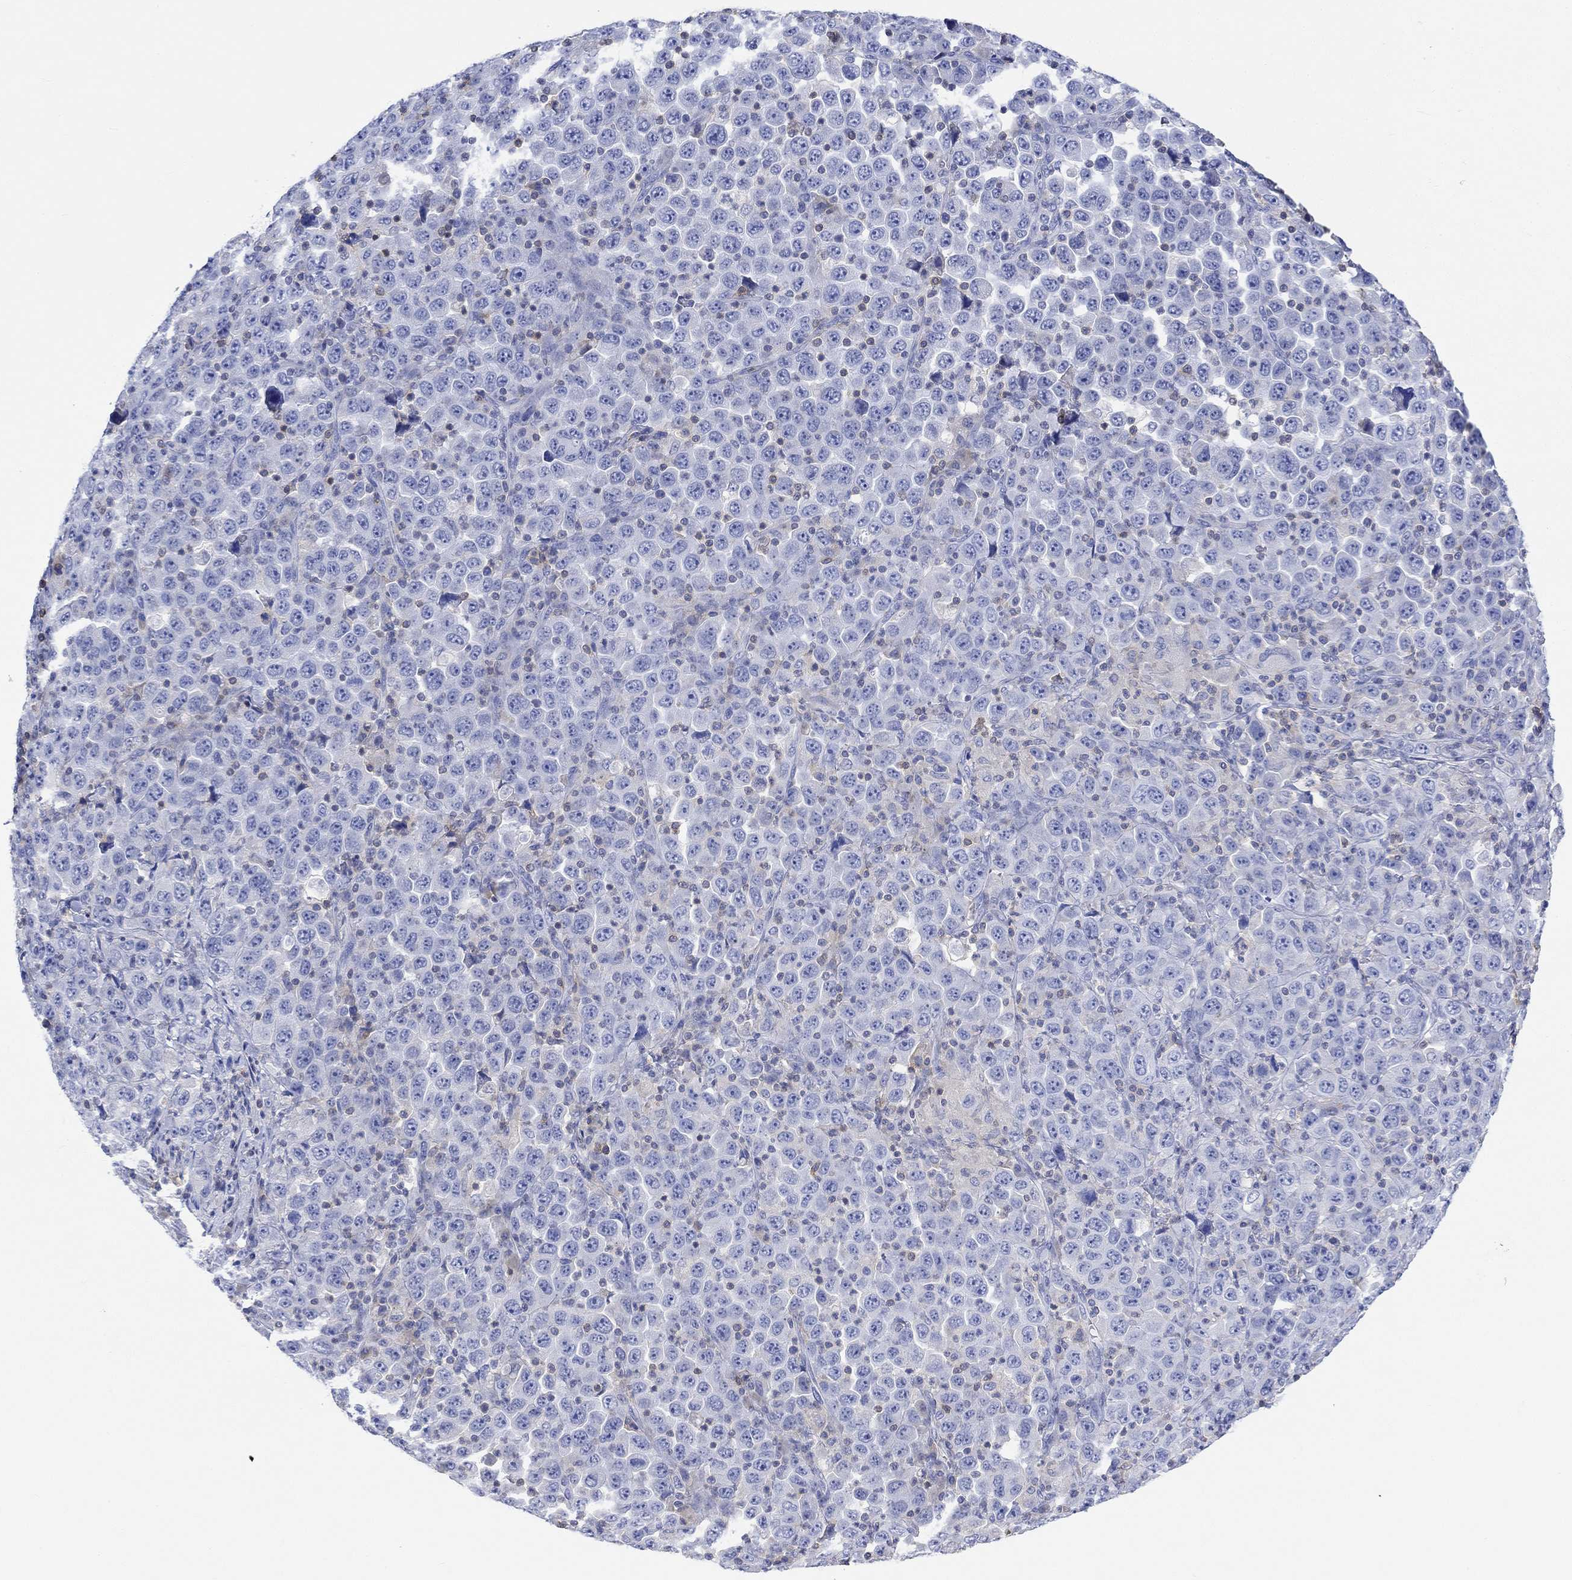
{"staining": {"intensity": "negative", "quantity": "none", "location": "none"}, "tissue": "stomach cancer", "cell_type": "Tumor cells", "image_type": "cancer", "snomed": [{"axis": "morphology", "description": "Normal tissue, NOS"}, {"axis": "morphology", "description": "Adenocarcinoma, NOS"}, {"axis": "topography", "description": "Stomach, upper"}, {"axis": "topography", "description": "Stomach"}], "caption": "This is a micrograph of immunohistochemistry staining of stomach adenocarcinoma, which shows no staining in tumor cells. Nuclei are stained in blue.", "gene": "GCM1", "patient": {"sex": "male", "age": 59}}